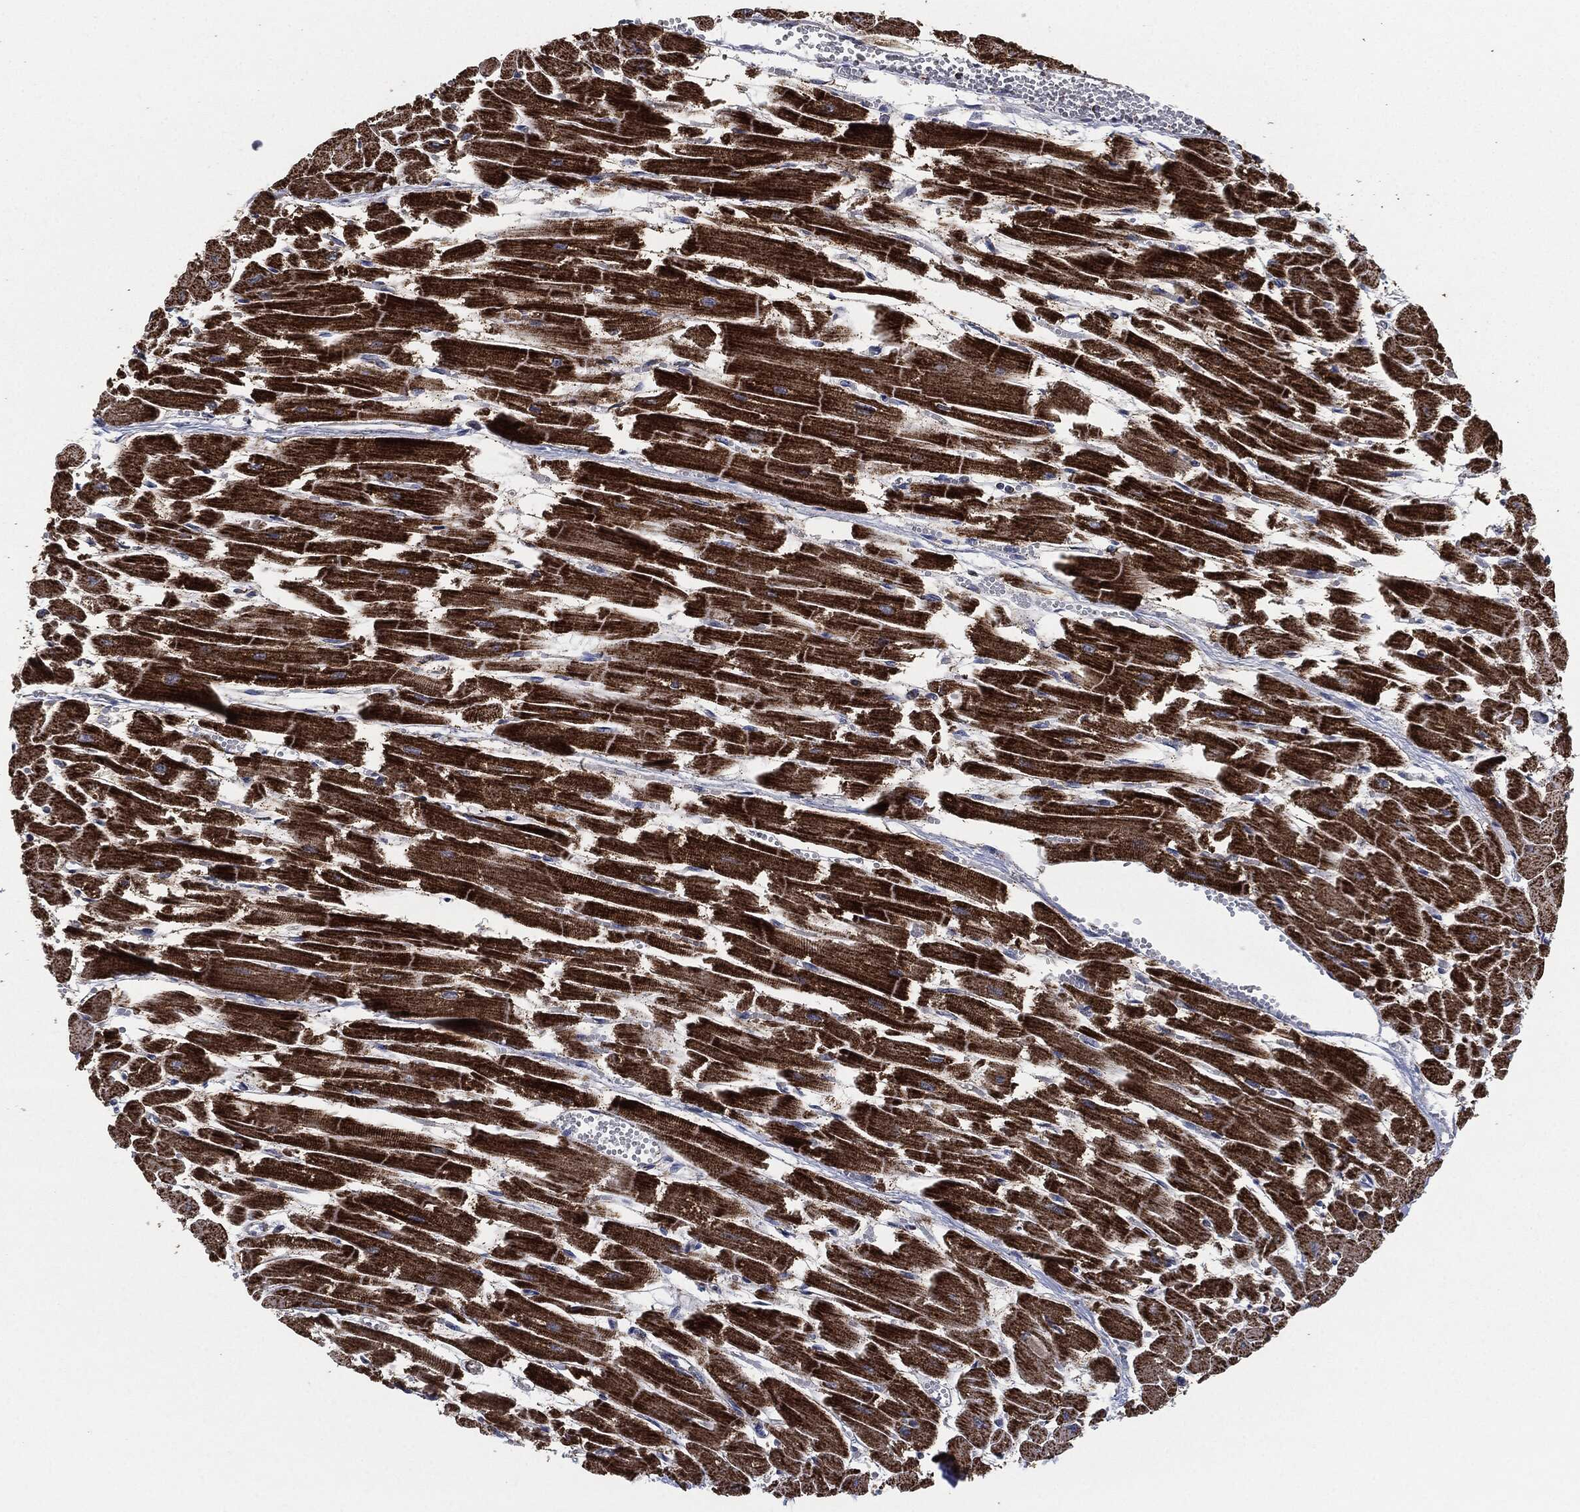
{"staining": {"intensity": "strong", "quantity": ">75%", "location": "cytoplasmic/membranous"}, "tissue": "heart muscle", "cell_type": "Cardiomyocytes", "image_type": "normal", "snomed": [{"axis": "morphology", "description": "Normal tissue, NOS"}, {"axis": "topography", "description": "Heart"}], "caption": "Protein expression analysis of normal heart muscle shows strong cytoplasmic/membranous expression in approximately >75% of cardiomyocytes.", "gene": "NDUFV2", "patient": {"sex": "female", "age": 52}}